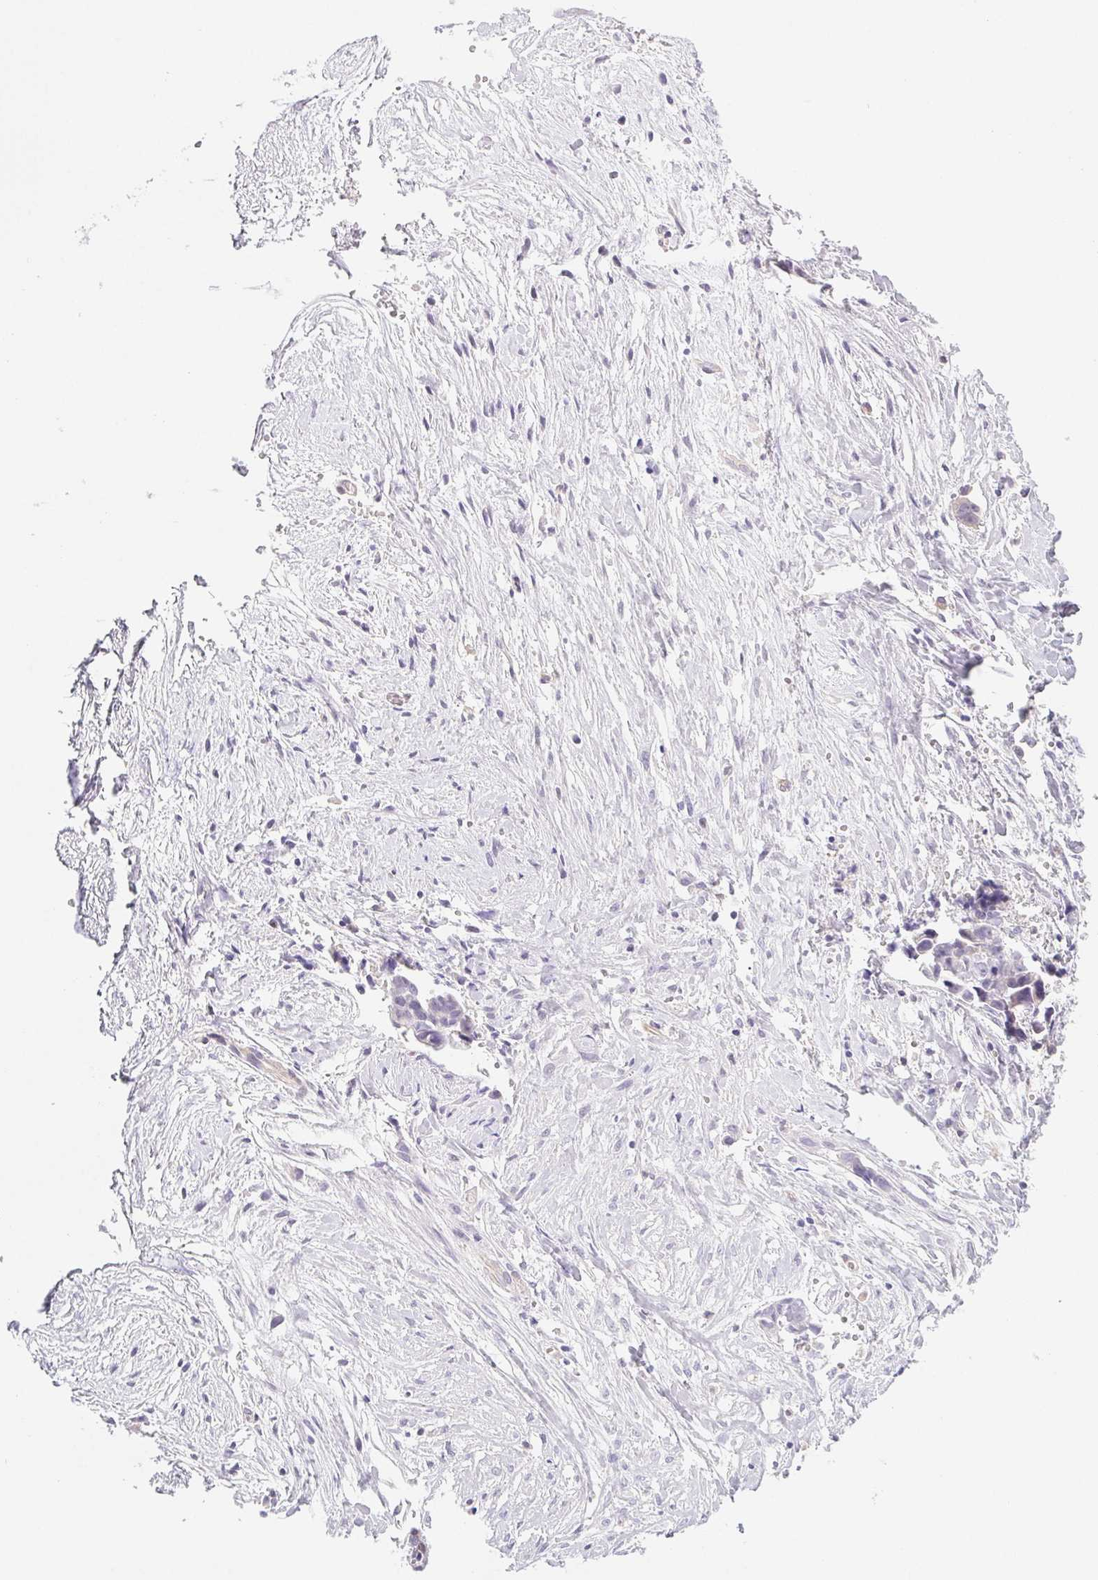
{"staining": {"intensity": "negative", "quantity": "none", "location": "none"}, "tissue": "ovarian cancer", "cell_type": "Tumor cells", "image_type": "cancer", "snomed": [{"axis": "morphology", "description": "Cystadenocarcinoma, serous, NOS"}, {"axis": "topography", "description": "Ovary"}], "caption": "Immunohistochemistry of ovarian cancer (serous cystadenocarcinoma) shows no positivity in tumor cells. (IHC, brightfield microscopy, high magnification).", "gene": "CTNND2", "patient": {"sex": "female", "age": 59}}